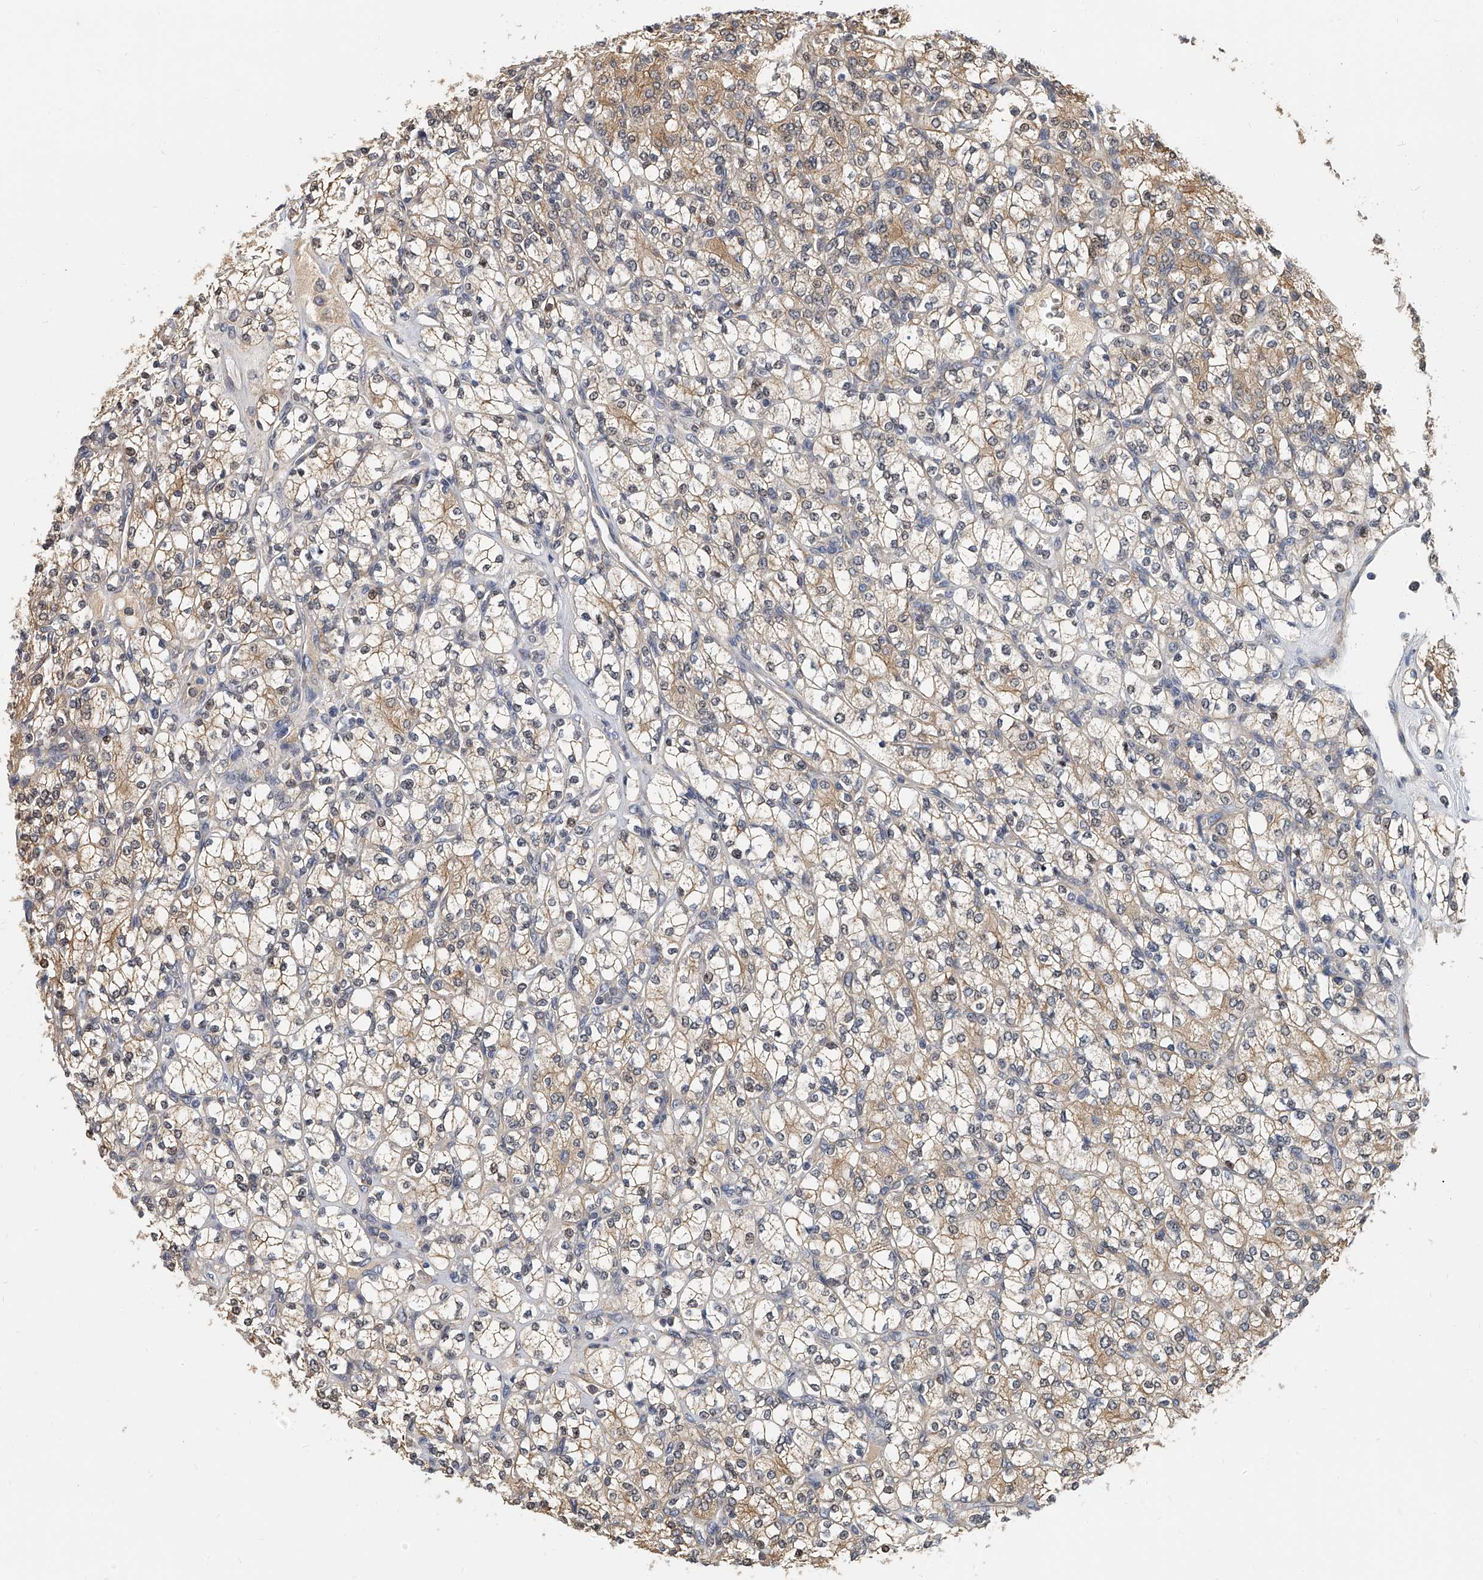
{"staining": {"intensity": "weak", "quantity": ">75%", "location": "cytoplasmic/membranous"}, "tissue": "renal cancer", "cell_type": "Tumor cells", "image_type": "cancer", "snomed": [{"axis": "morphology", "description": "Adenocarcinoma, NOS"}, {"axis": "topography", "description": "Kidney"}], "caption": "Renal cancer (adenocarcinoma) stained for a protein (brown) demonstrates weak cytoplasmic/membranous positive expression in approximately >75% of tumor cells.", "gene": "CD200", "patient": {"sex": "male", "age": 77}}